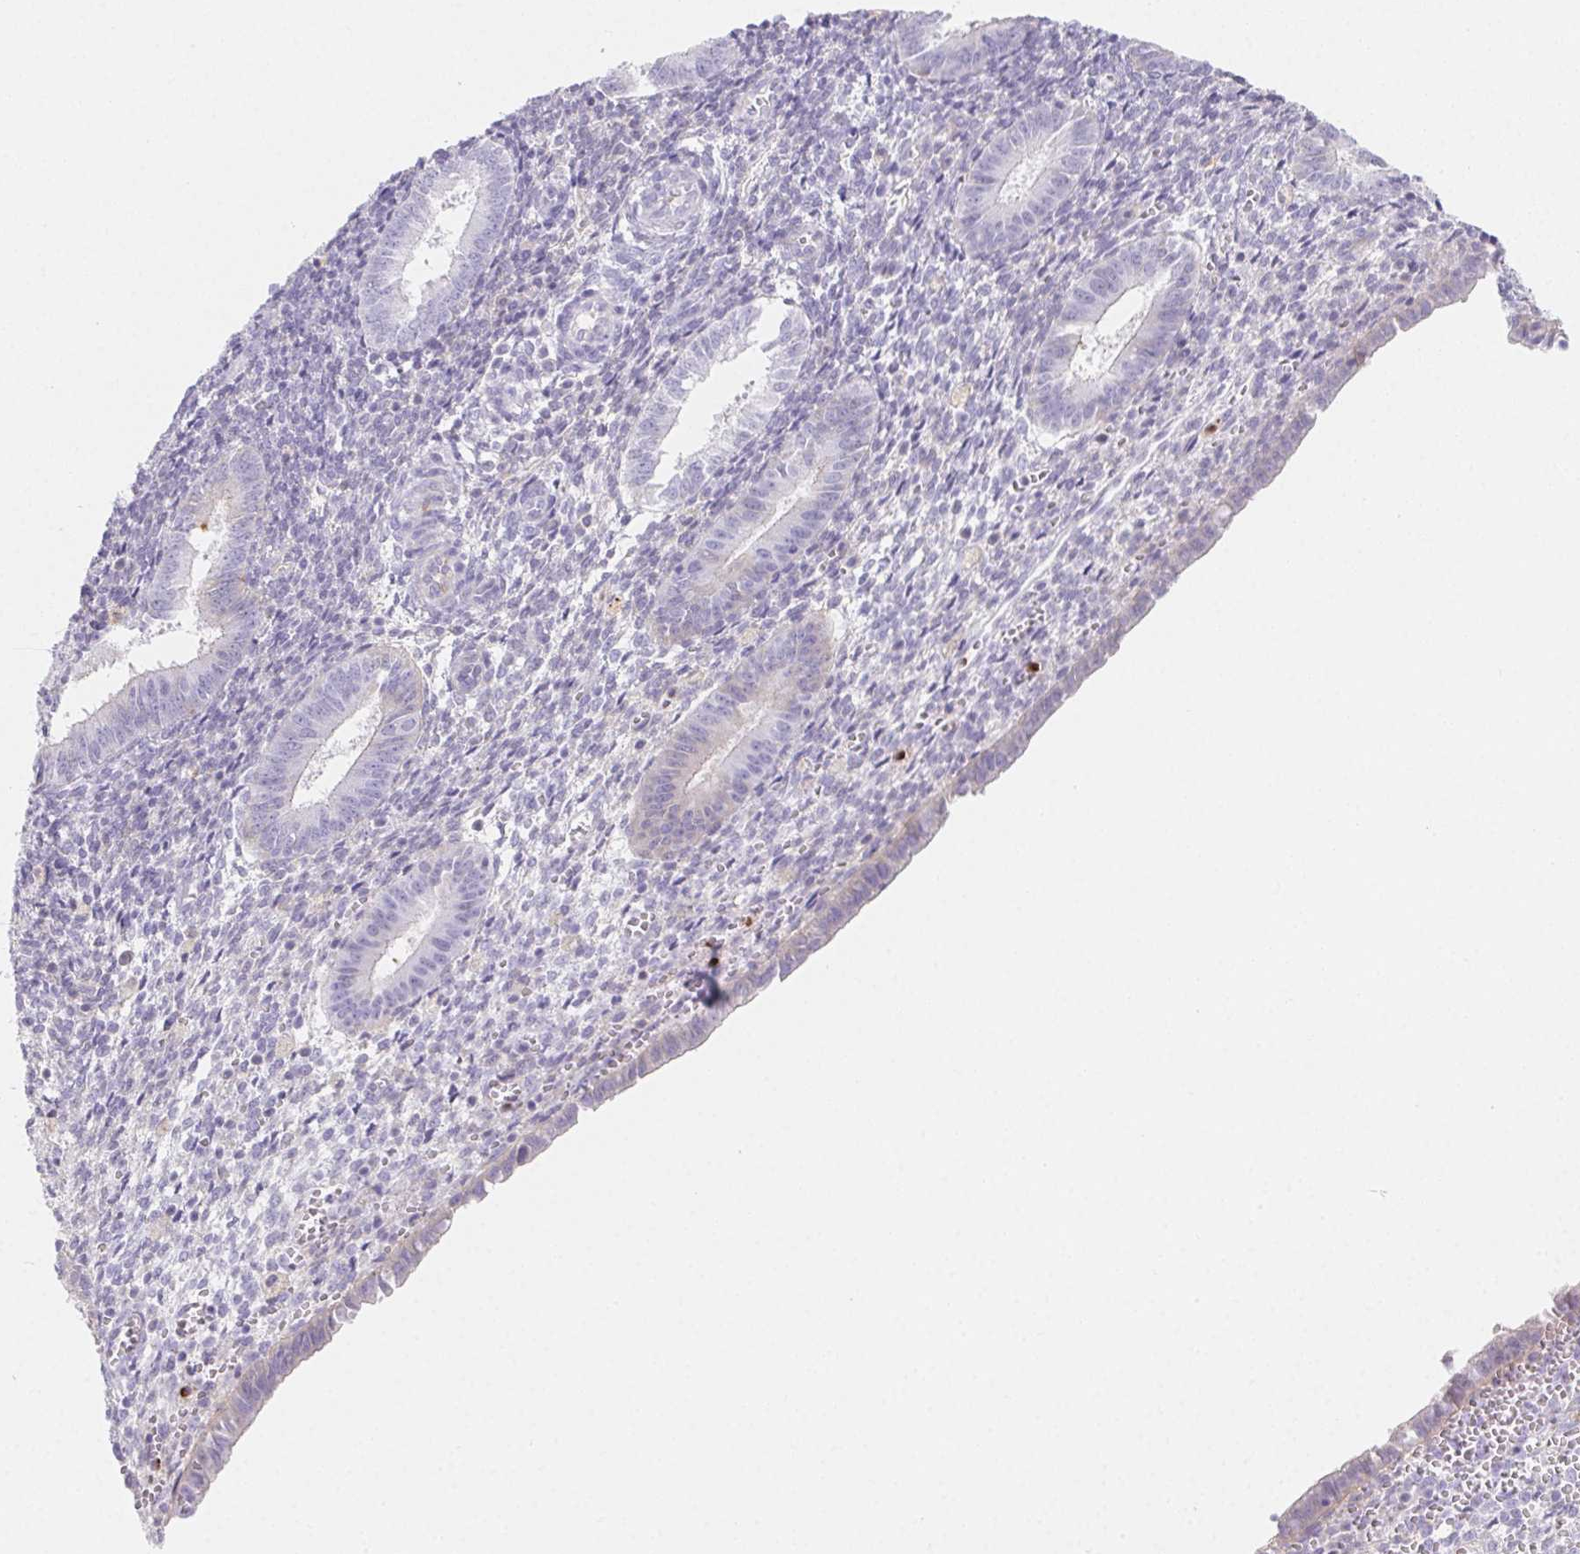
{"staining": {"intensity": "negative", "quantity": "none", "location": "none"}, "tissue": "endometrium", "cell_type": "Cells in endometrial stroma", "image_type": "normal", "snomed": [{"axis": "morphology", "description": "Normal tissue, NOS"}, {"axis": "topography", "description": "Endometrium"}], "caption": "Immunohistochemistry (IHC) of normal endometrium displays no expression in cells in endometrial stroma.", "gene": "ITIH2", "patient": {"sex": "female", "age": 25}}